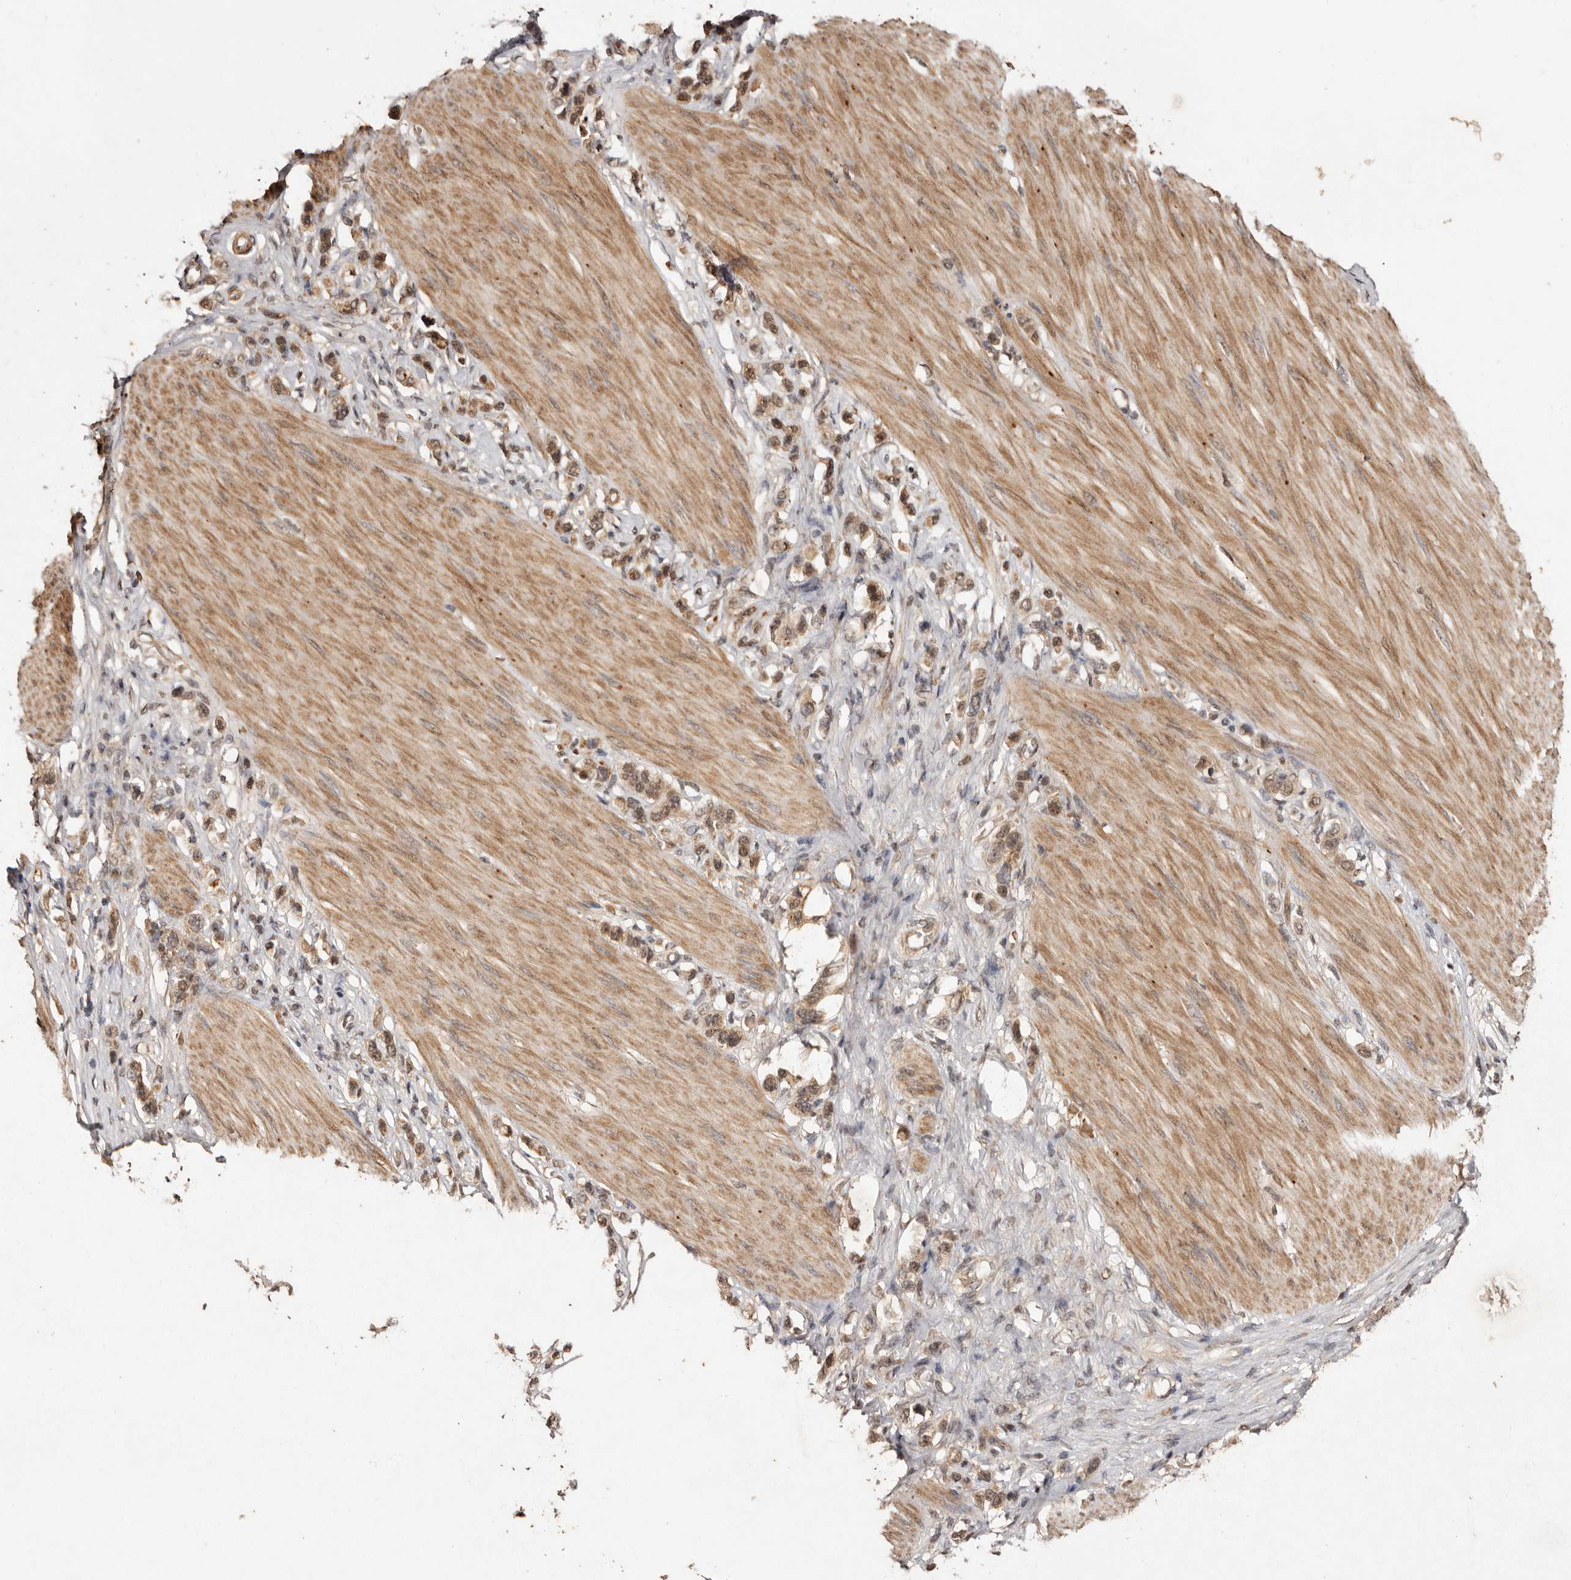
{"staining": {"intensity": "moderate", "quantity": ">75%", "location": "cytoplasmic/membranous,nuclear"}, "tissue": "stomach cancer", "cell_type": "Tumor cells", "image_type": "cancer", "snomed": [{"axis": "morphology", "description": "Adenocarcinoma, NOS"}, {"axis": "topography", "description": "Stomach"}], "caption": "The photomicrograph shows a brown stain indicating the presence of a protein in the cytoplasmic/membranous and nuclear of tumor cells in adenocarcinoma (stomach).", "gene": "NOTCH1", "patient": {"sex": "female", "age": 65}}